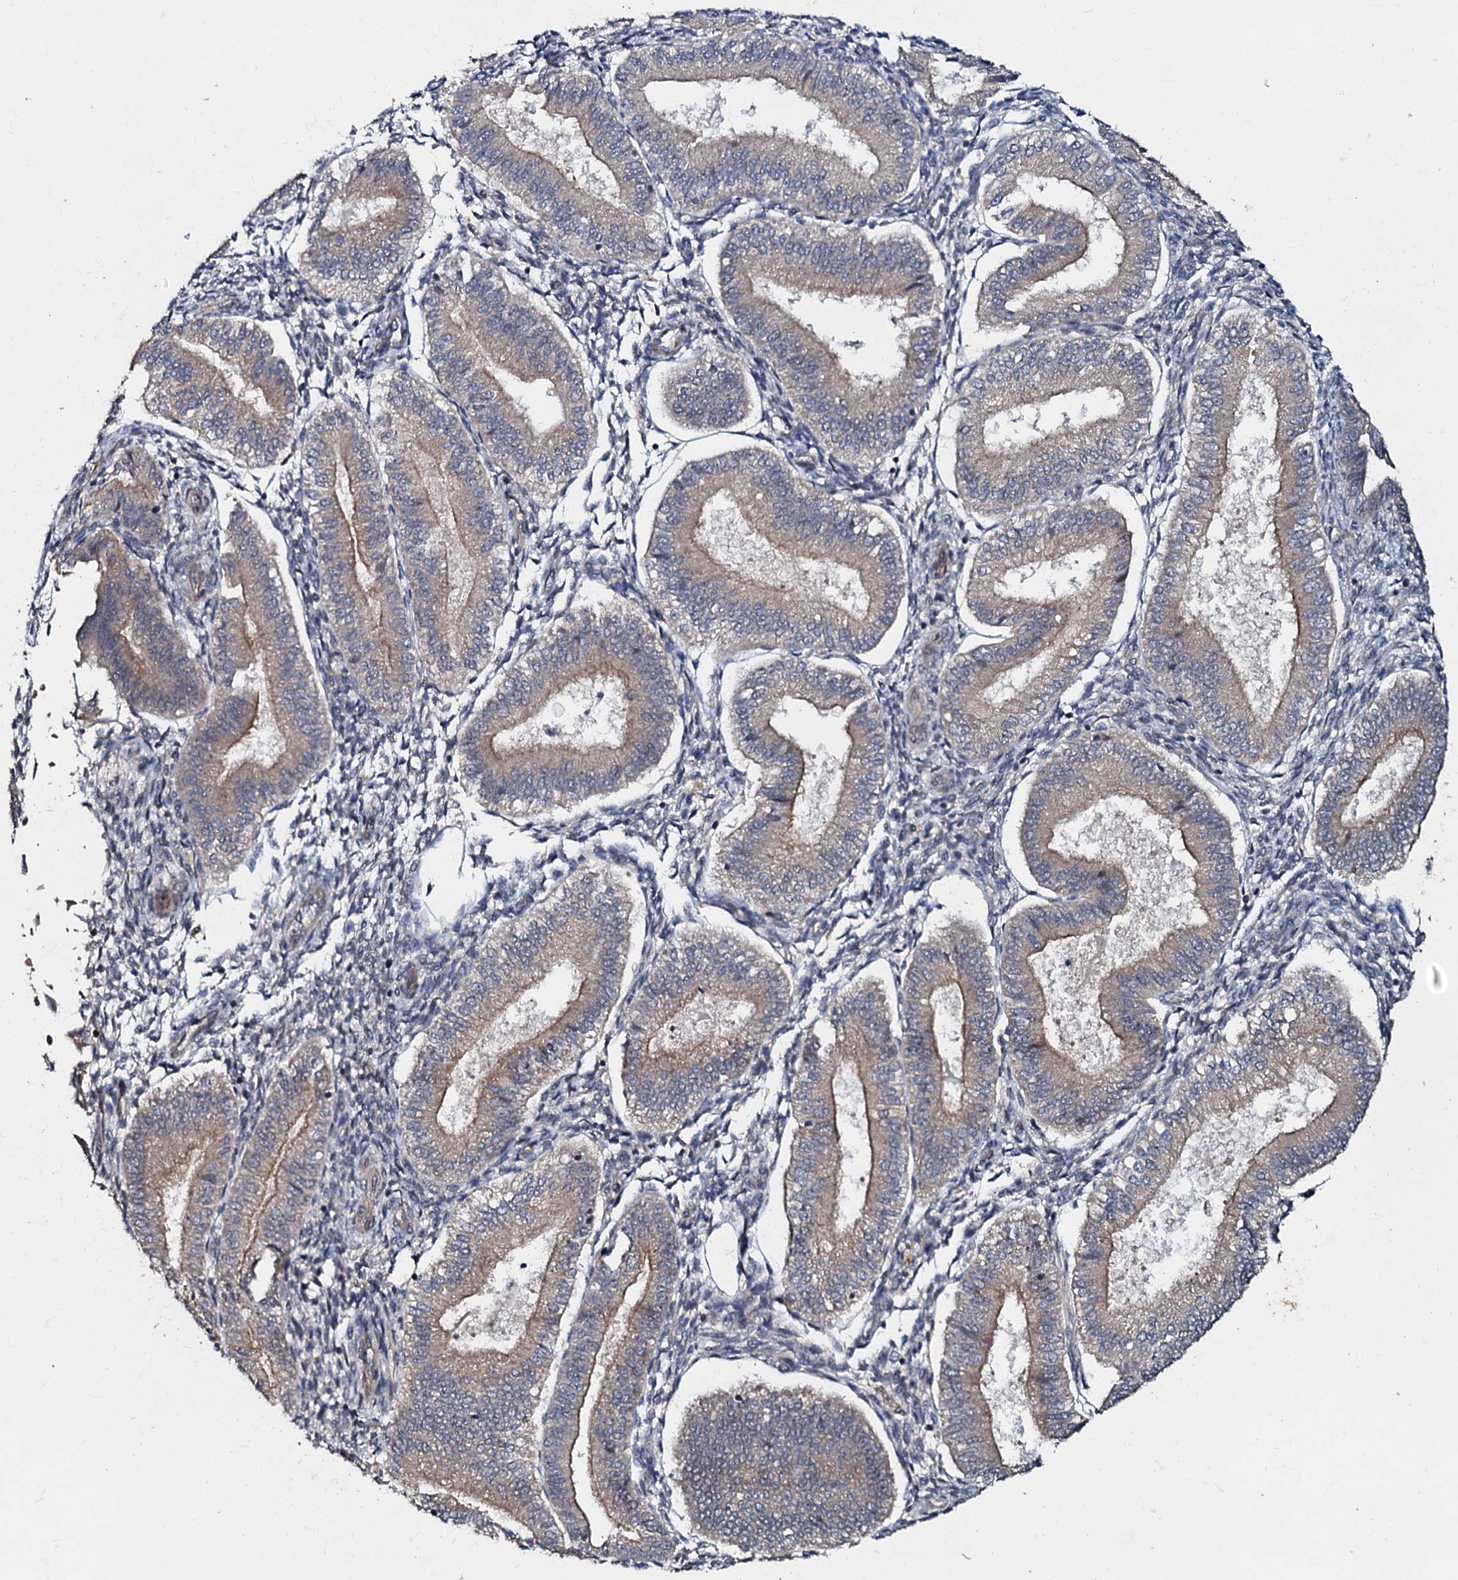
{"staining": {"intensity": "weak", "quantity": "<25%", "location": "cytoplasmic/membranous"}, "tissue": "endometrium", "cell_type": "Cells in endometrial stroma", "image_type": "normal", "snomed": [{"axis": "morphology", "description": "Normal tissue, NOS"}, {"axis": "topography", "description": "Endometrium"}], "caption": "The IHC photomicrograph has no significant staining in cells in endometrial stroma of endometrium. (Stains: DAB immunohistochemistry (IHC) with hematoxylin counter stain, Microscopy: brightfield microscopy at high magnification).", "gene": "MANSC4", "patient": {"sex": "female", "age": 39}}